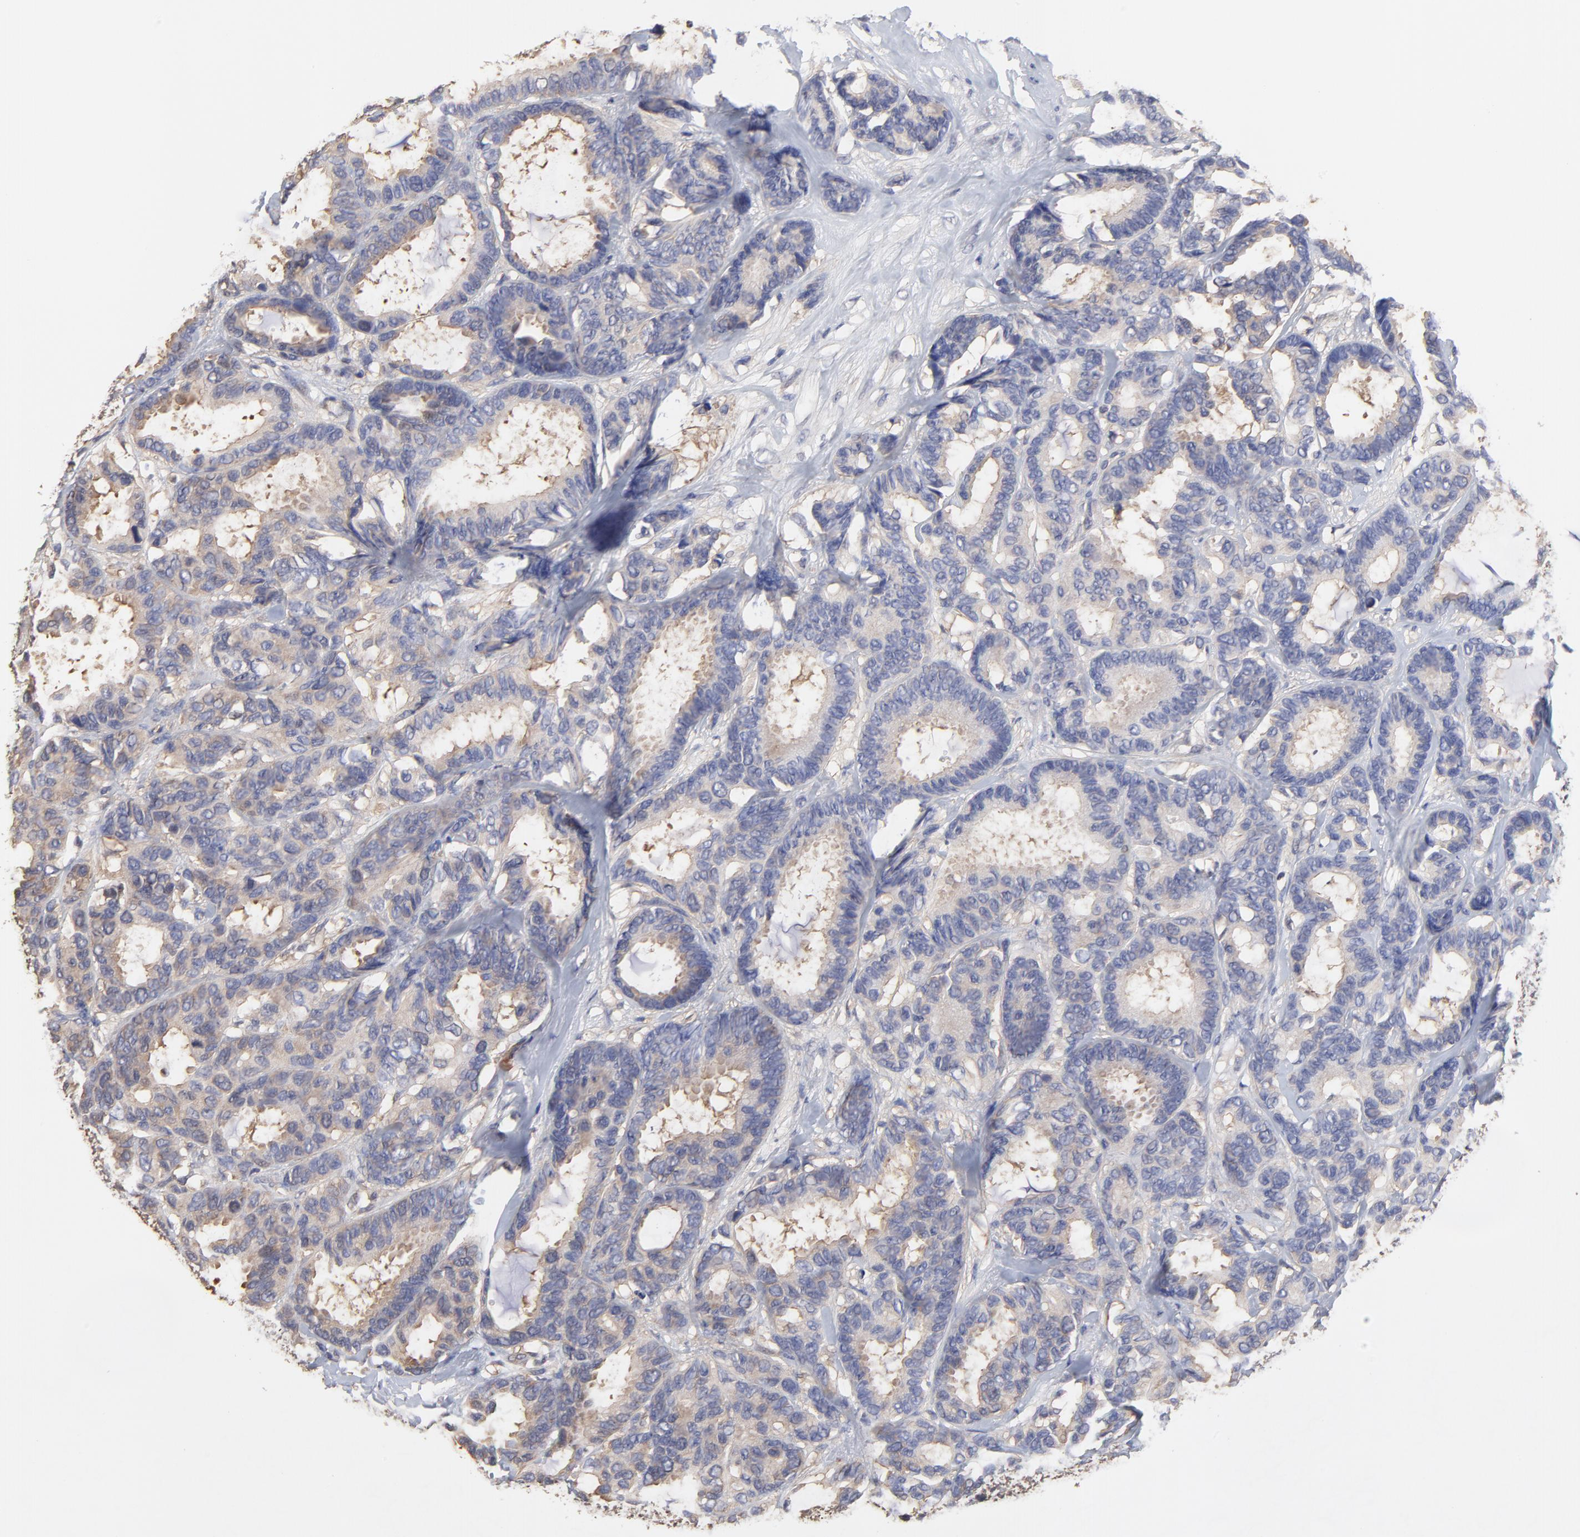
{"staining": {"intensity": "weak", "quantity": ">75%", "location": "cytoplasmic/membranous"}, "tissue": "breast cancer", "cell_type": "Tumor cells", "image_type": "cancer", "snomed": [{"axis": "morphology", "description": "Duct carcinoma"}, {"axis": "topography", "description": "Breast"}], "caption": "Immunohistochemical staining of breast infiltrating ductal carcinoma shows low levels of weak cytoplasmic/membranous positivity in about >75% of tumor cells. The protein of interest is stained brown, and the nuclei are stained in blue (DAB IHC with brightfield microscopy, high magnification).", "gene": "CCT2", "patient": {"sex": "female", "age": 87}}